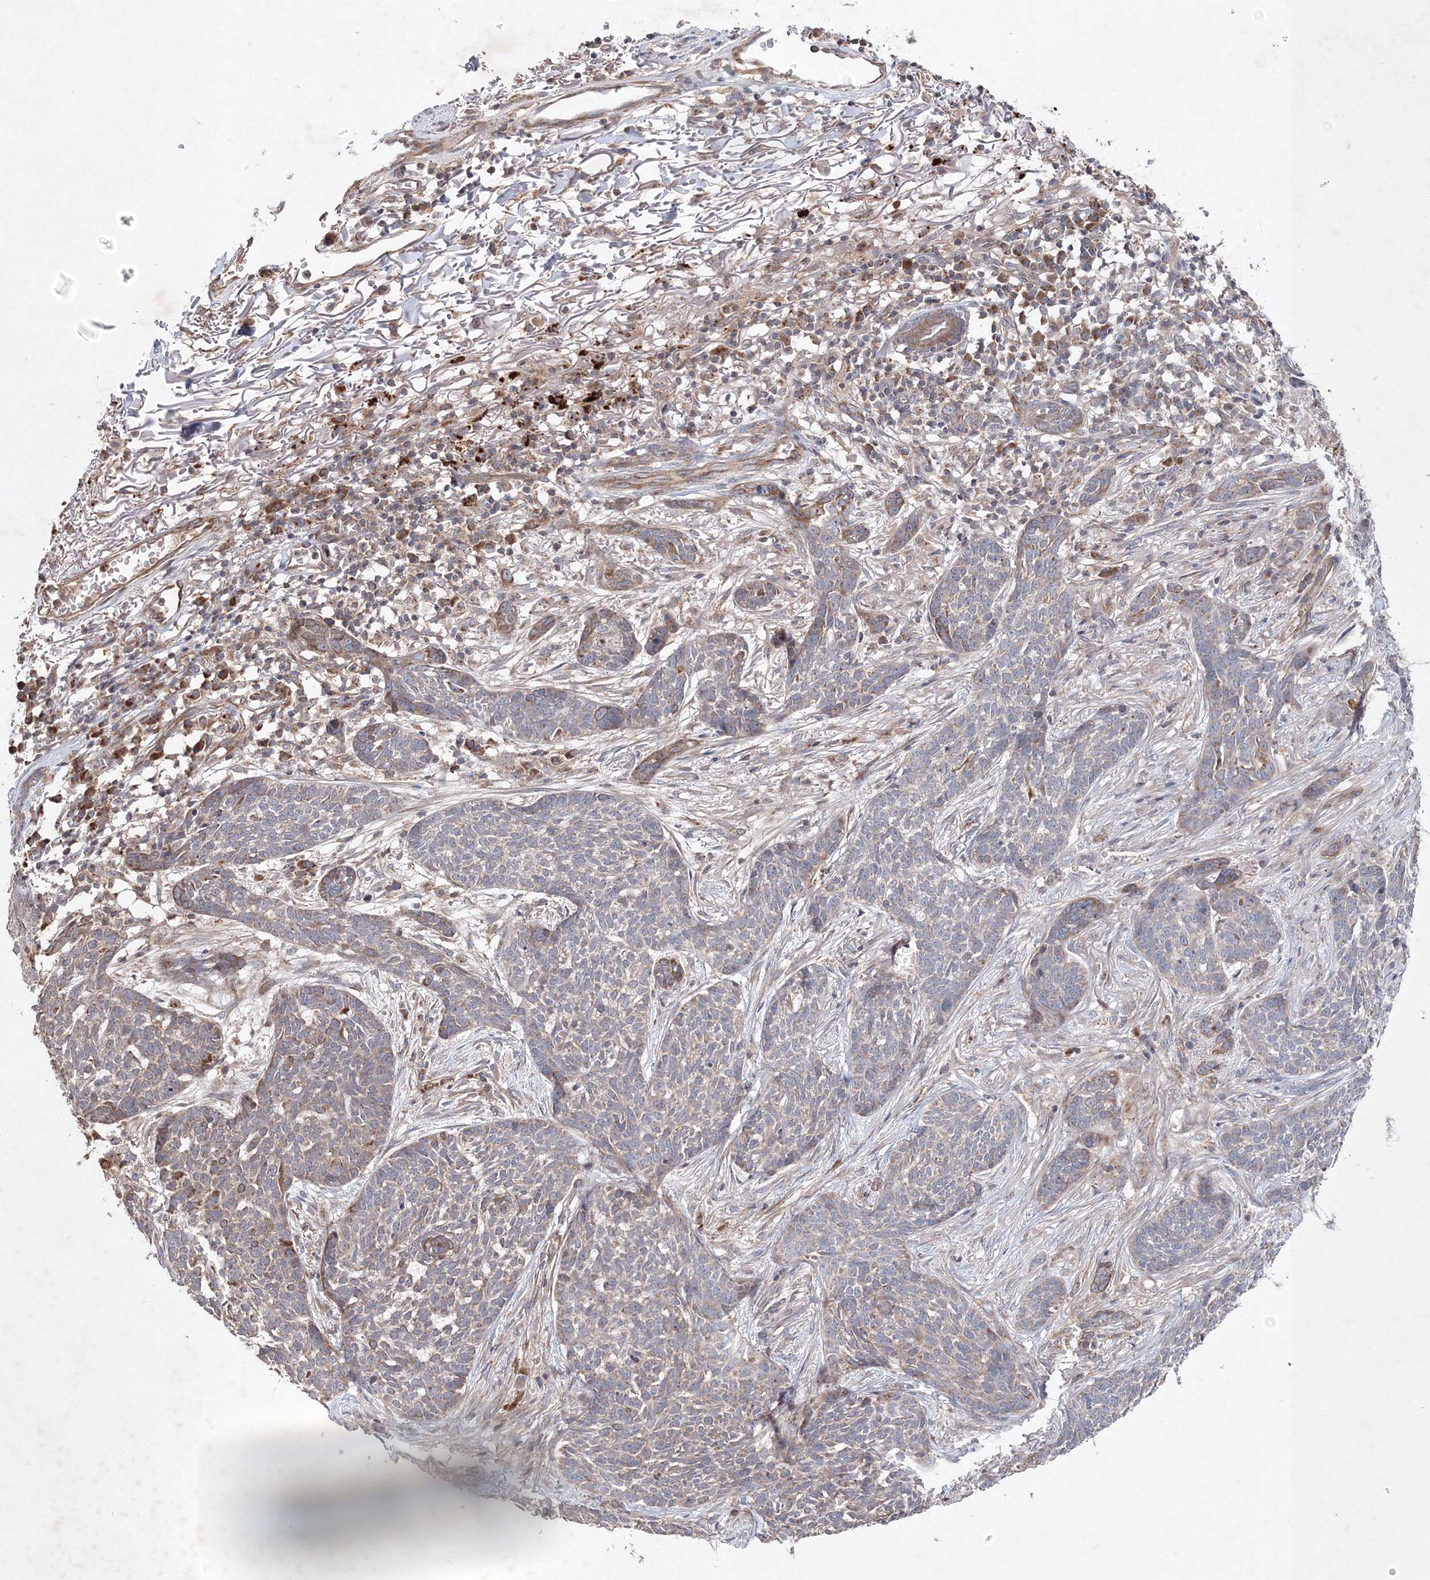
{"staining": {"intensity": "weak", "quantity": "25%-75%", "location": "cytoplasmic/membranous"}, "tissue": "skin cancer", "cell_type": "Tumor cells", "image_type": "cancer", "snomed": [{"axis": "morphology", "description": "Basal cell carcinoma"}, {"axis": "topography", "description": "Skin"}], "caption": "Immunohistochemical staining of skin cancer (basal cell carcinoma) reveals low levels of weak cytoplasmic/membranous protein expression in about 25%-75% of tumor cells.", "gene": "NOA1", "patient": {"sex": "male", "age": 85}}